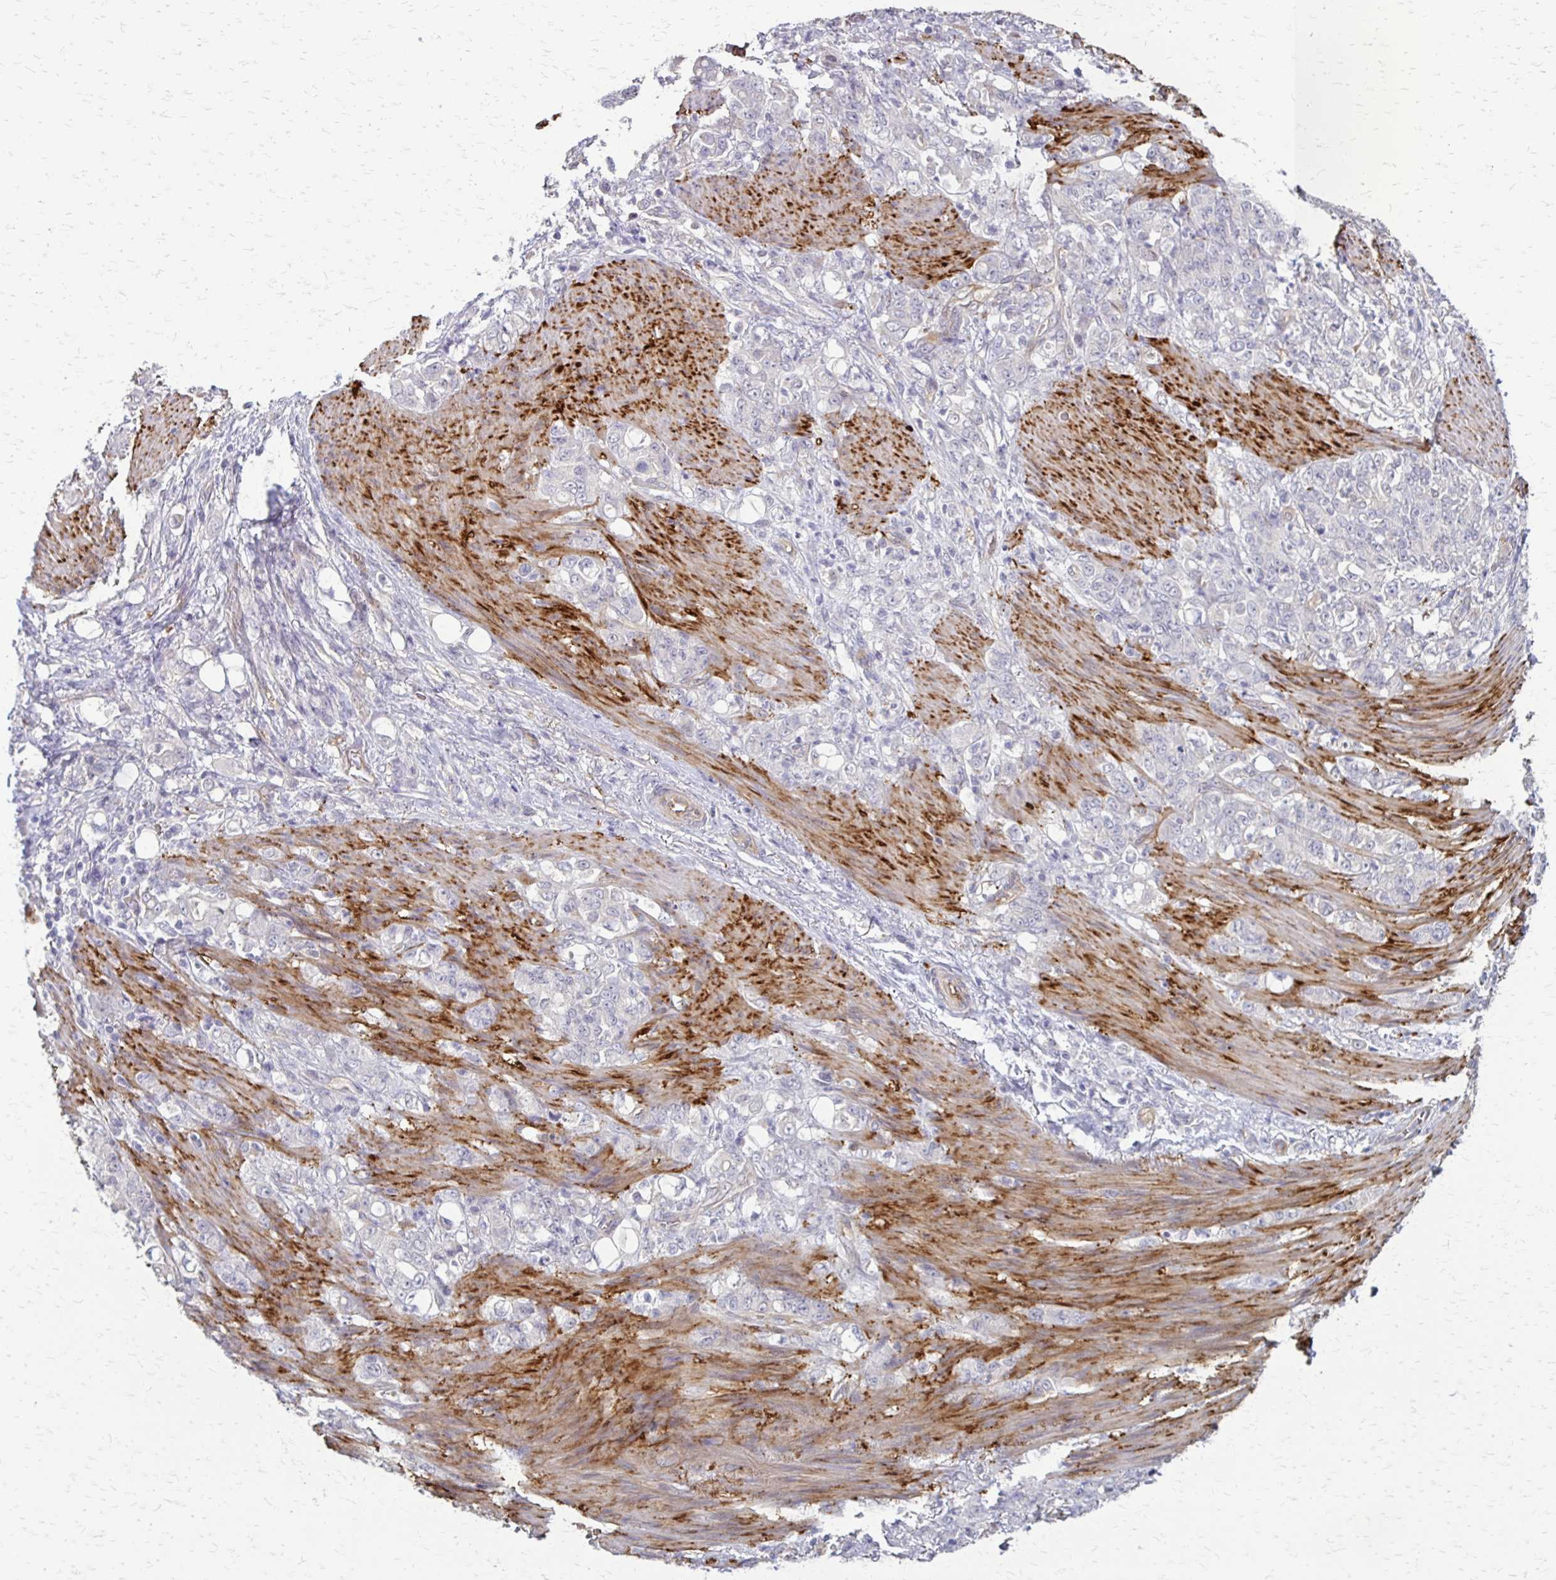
{"staining": {"intensity": "negative", "quantity": "none", "location": "none"}, "tissue": "stomach cancer", "cell_type": "Tumor cells", "image_type": "cancer", "snomed": [{"axis": "morphology", "description": "Adenocarcinoma, NOS"}, {"axis": "topography", "description": "Stomach"}], "caption": "Immunohistochemistry micrograph of stomach cancer (adenocarcinoma) stained for a protein (brown), which displays no staining in tumor cells.", "gene": "CFL2", "patient": {"sex": "female", "age": 79}}